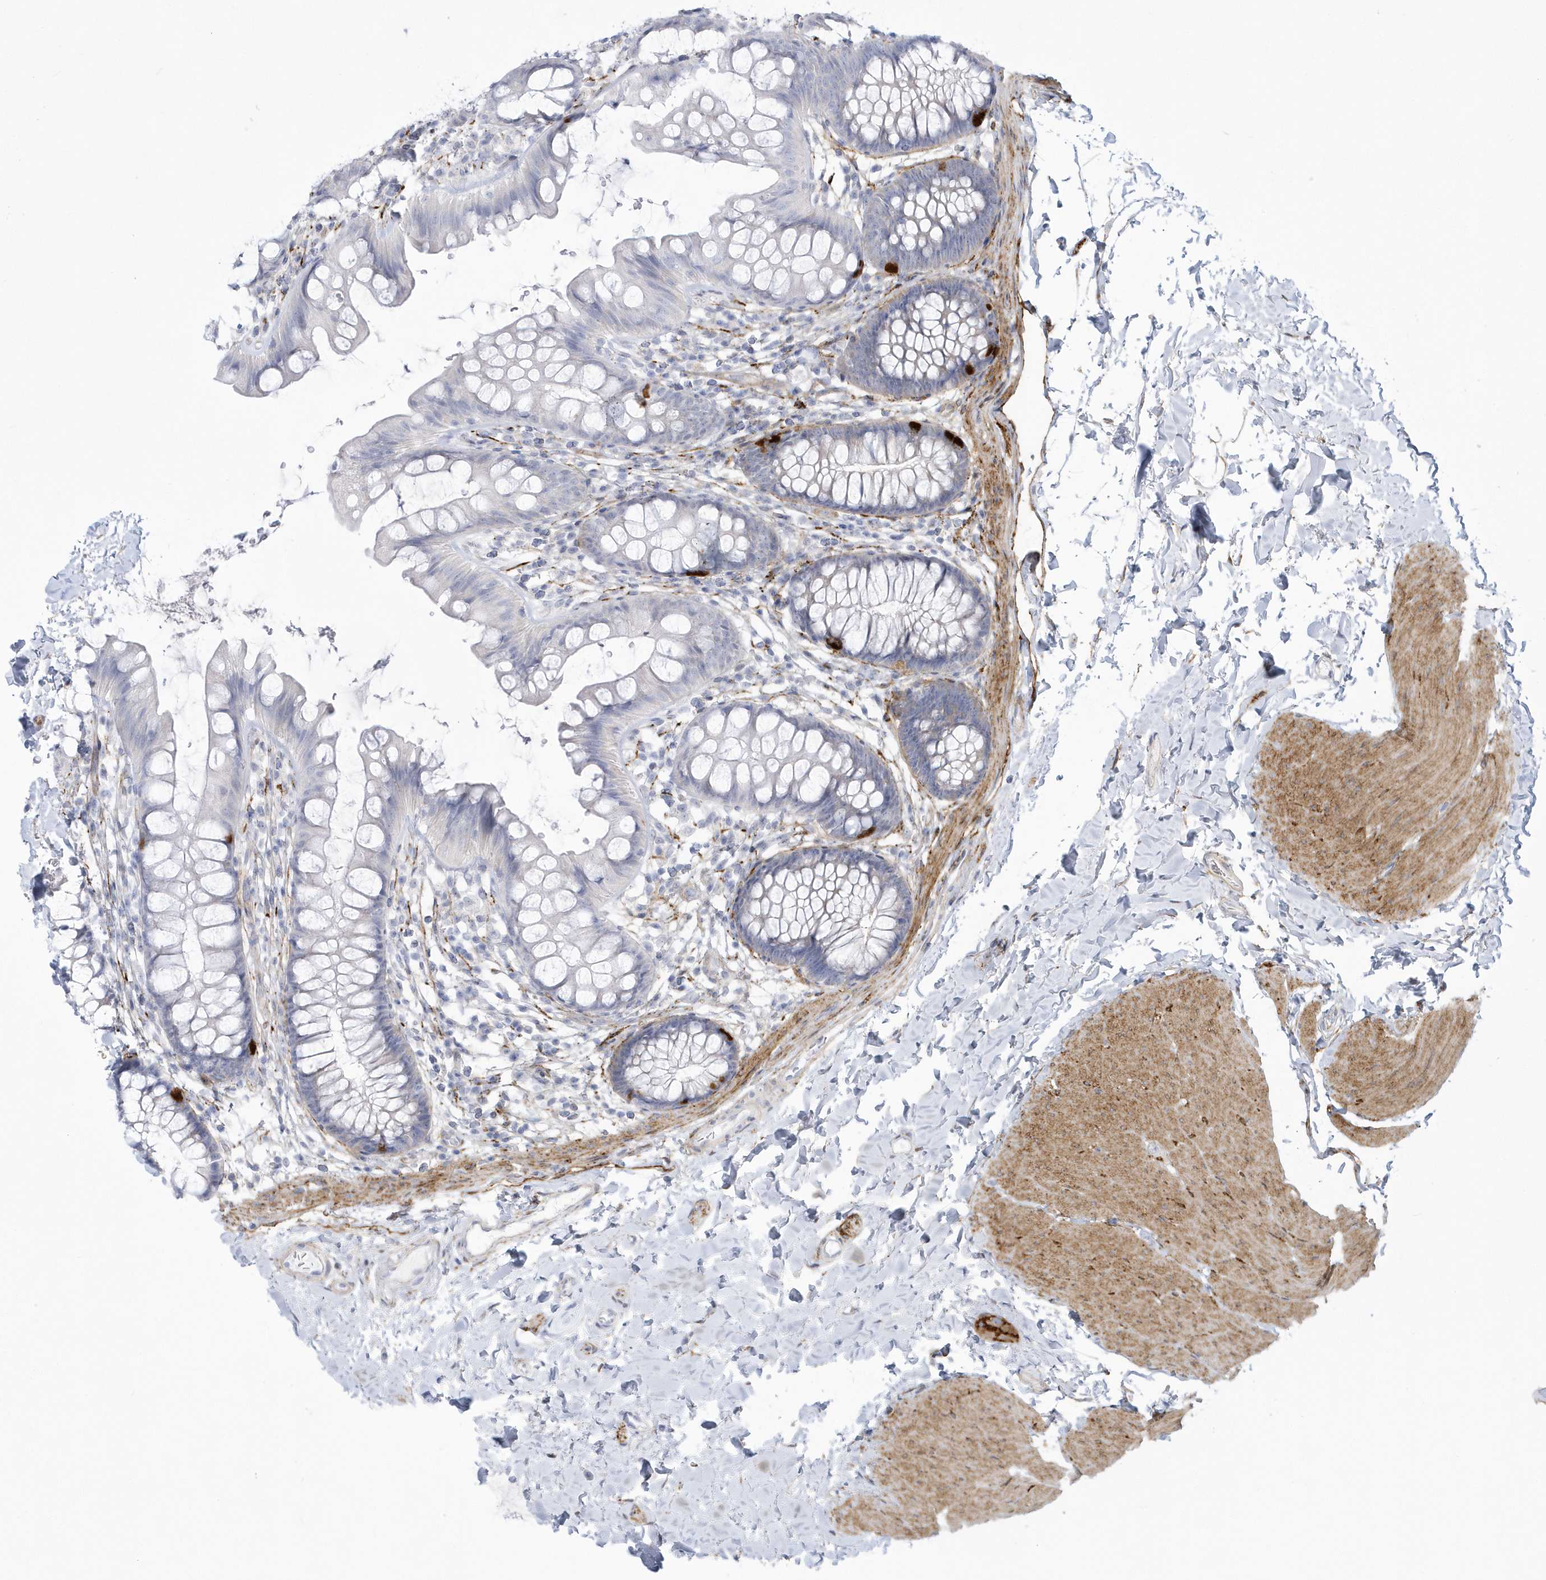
{"staining": {"intensity": "negative", "quantity": "none", "location": "none"}, "tissue": "colon", "cell_type": "Endothelial cells", "image_type": "normal", "snomed": [{"axis": "morphology", "description": "Normal tissue, NOS"}, {"axis": "topography", "description": "Colon"}], "caption": "High power microscopy photomicrograph of an immunohistochemistry (IHC) image of benign colon, revealing no significant positivity in endothelial cells.", "gene": "WDR27", "patient": {"sex": "female", "age": 62}}